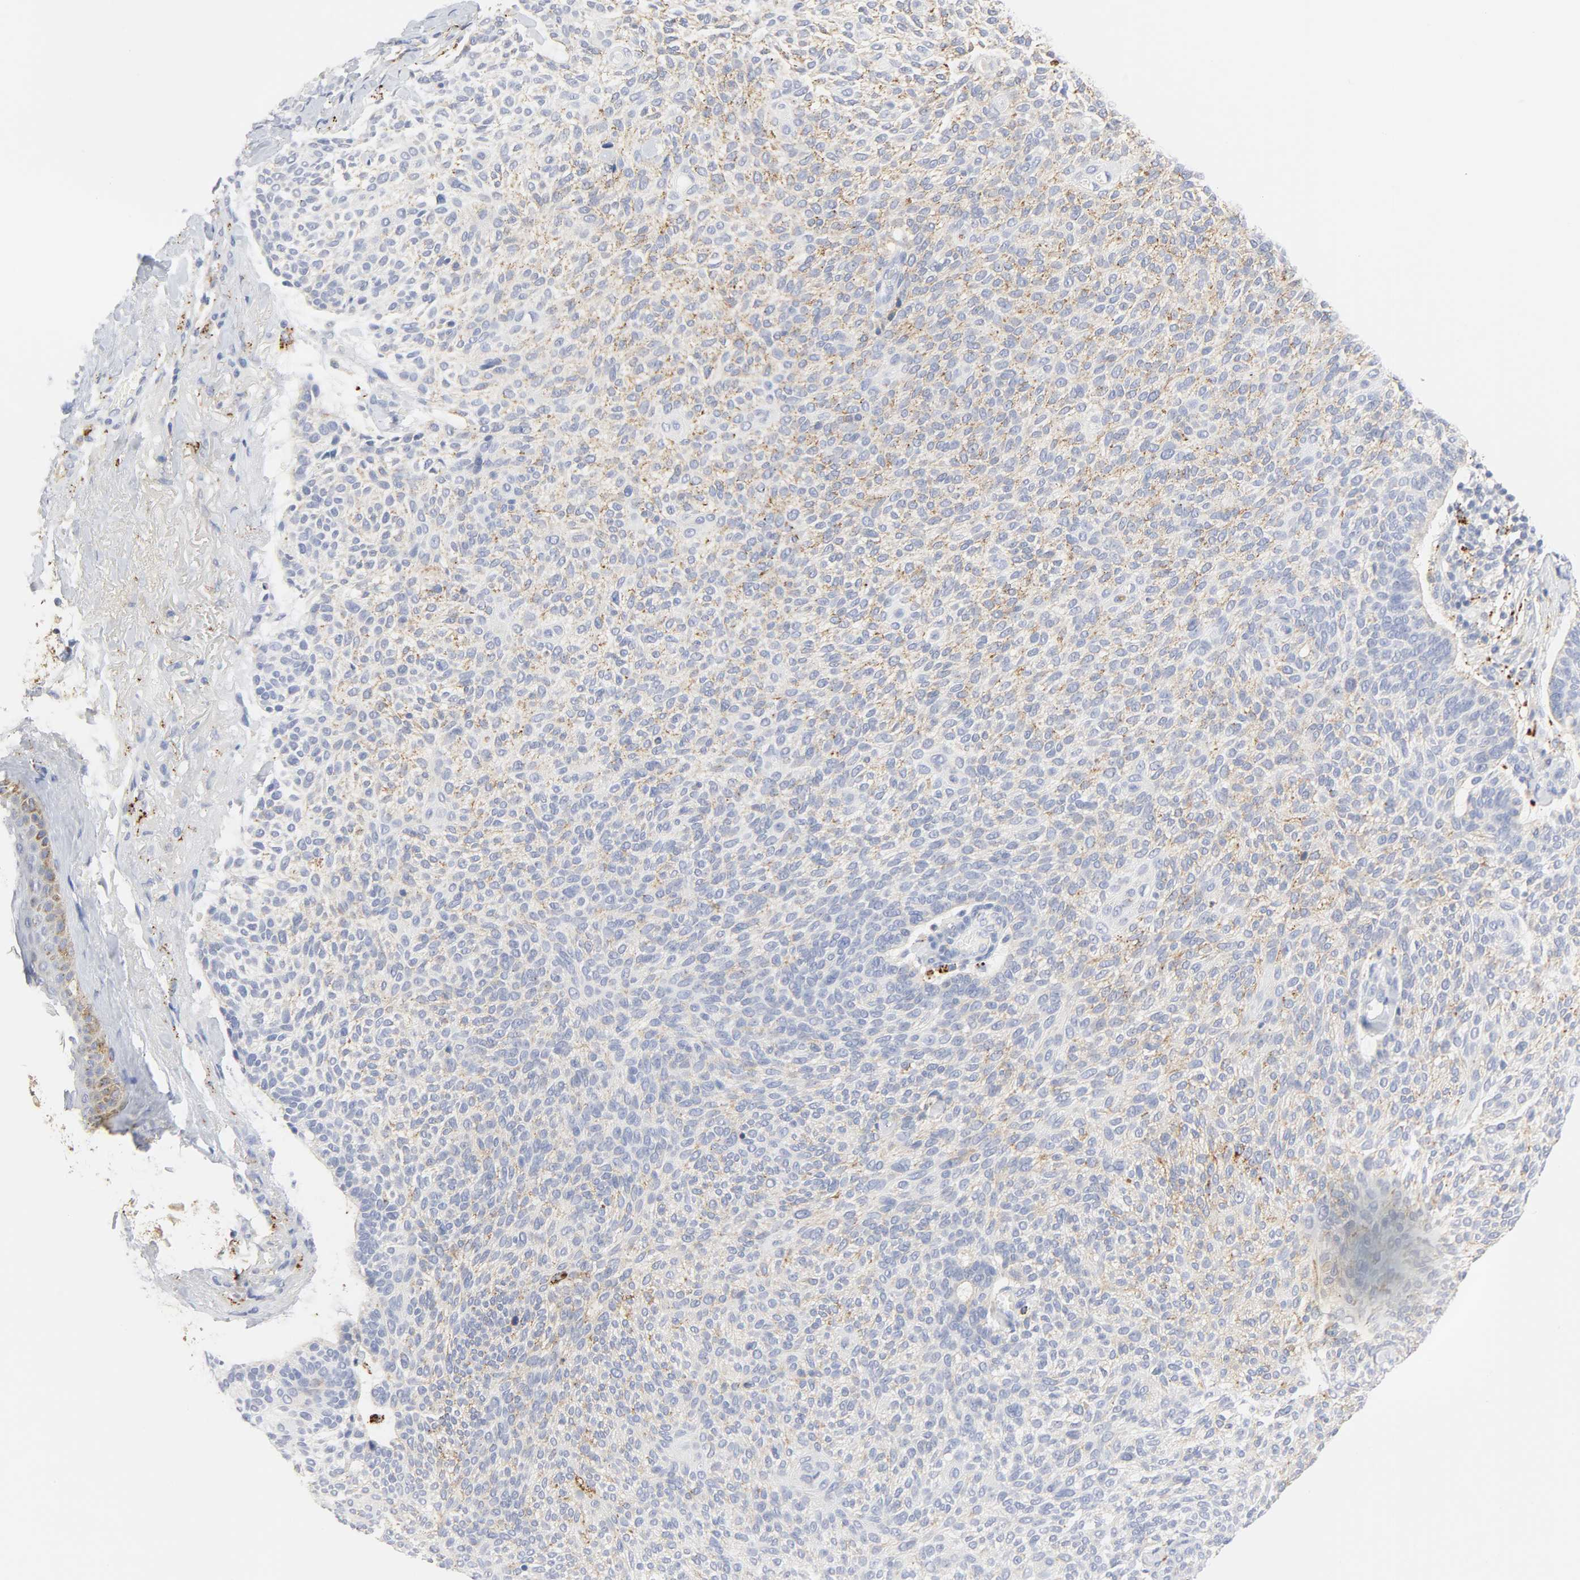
{"staining": {"intensity": "moderate", "quantity": "25%-75%", "location": "cytoplasmic/membranous"}, "tissue": "skin cancer", "cell_type": "Tumor cells", "image_type": "cancer", "snomed": [{"axis": "morphology", "description": "Normal tissue, NOS"}, {"axis": "morphology", "description": "Basal cell carcinoma"}, {"axis": "topography", "description": "Skin"}], "caption": "The photomicrograph displays immunohistochemical staining of skin basal cell carcinoma. There is moderate cytoplasmic/membranous staining is seen in about 25%-75% of tumor cells. (DAB (3,3'-diaminobenzidine) IHC with brightfield microscopy, high magnification).", "gene": "MAGEB17", "patient": {"sex": "female", "age": 70}}